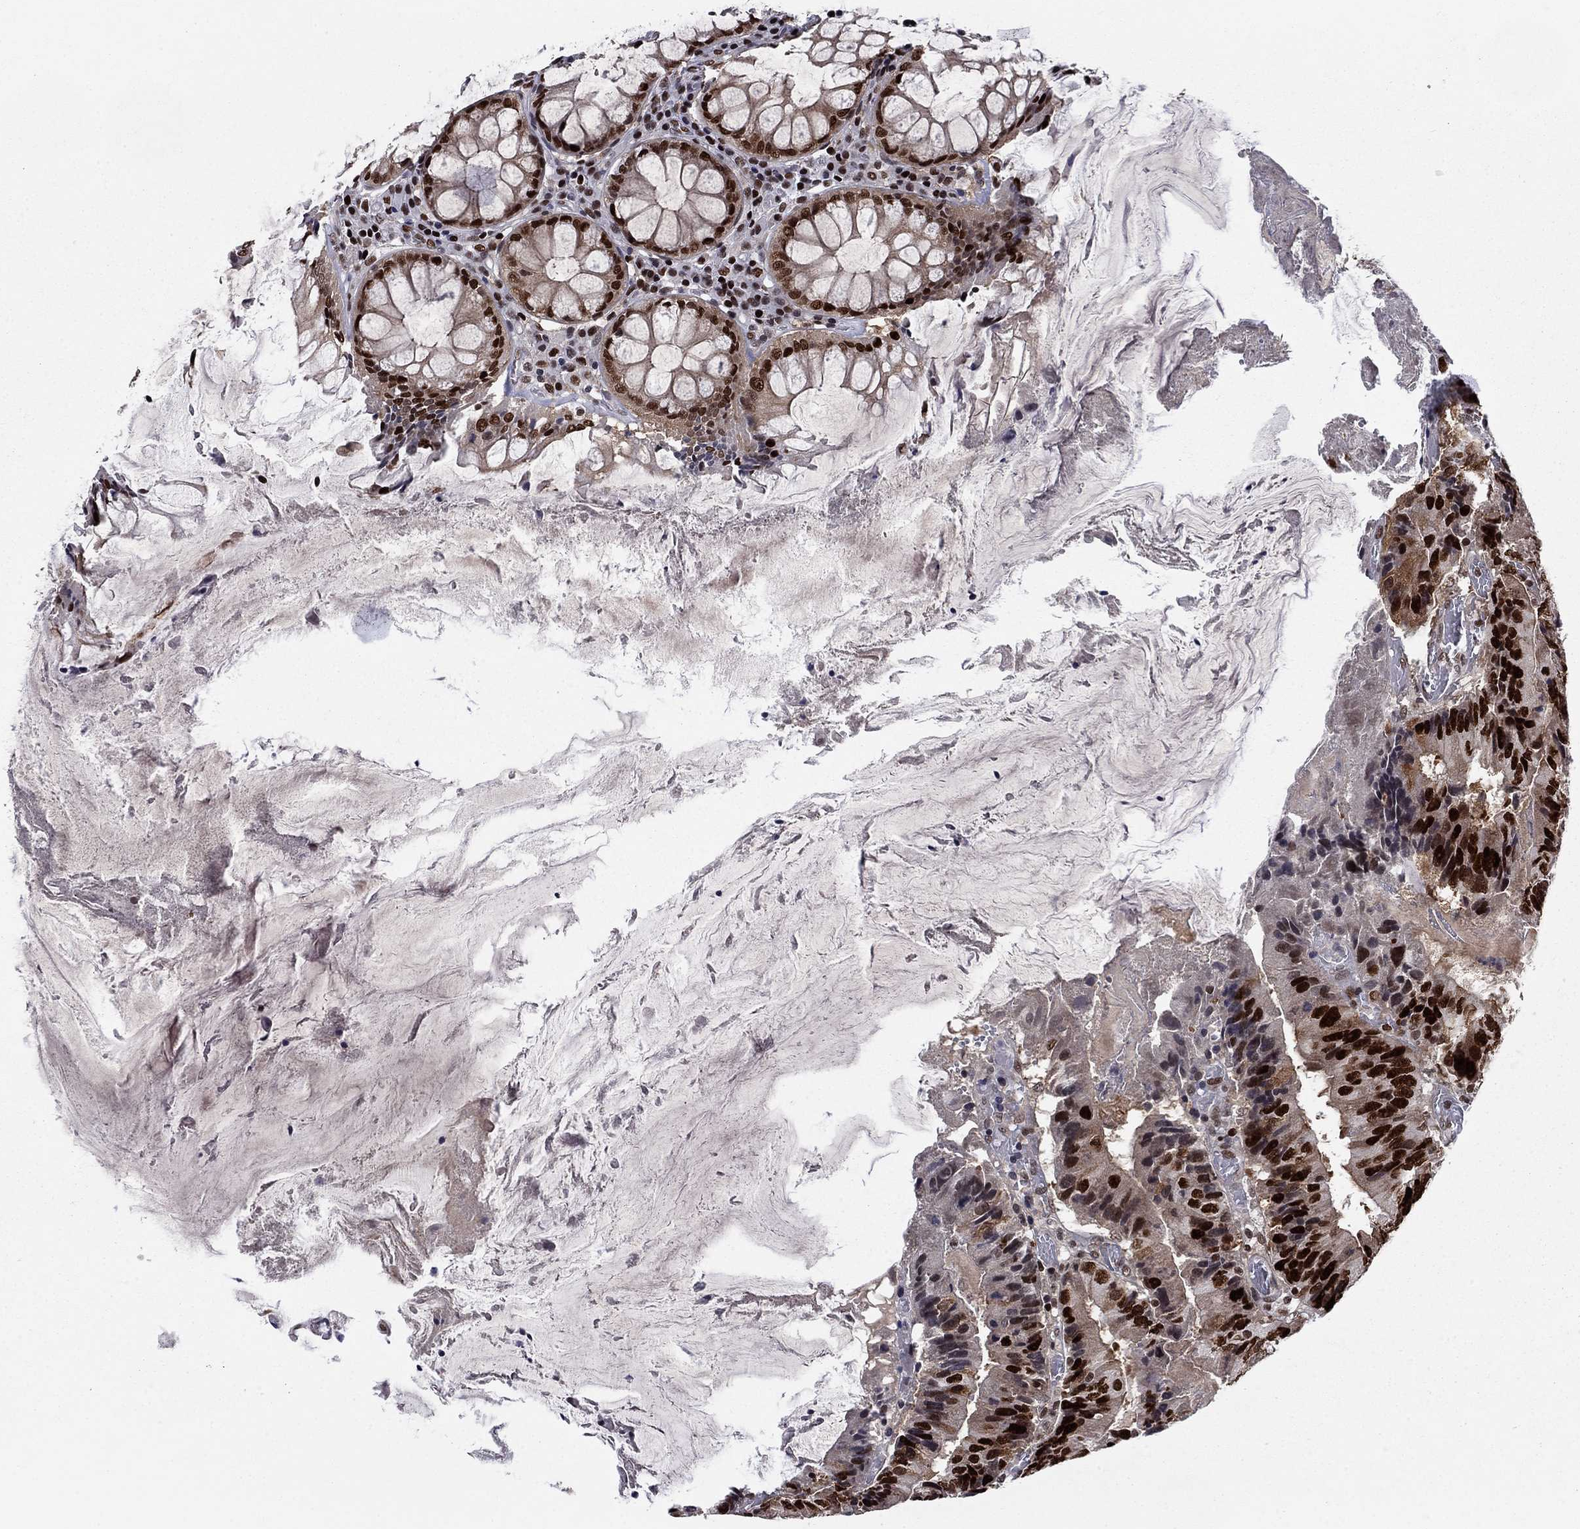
{"staining": {"intensity": "strong", "quantity": ">75%", "location": "nuclear"}, "tissue": "colorectal cancer", "cell_type": "Tumor cells", "image_type": "cancer", "snomed": [{"axis": "morphology", "description": "Adenocarcinoma, NOS"}, {"axis": "topography", "description": "Colon"}], "caption": "Immunohistochemistry (IHC) (DAB) staining of colorectal adenocarcinoma demonstrates strong nuclear protein expression in approximately >75% of tumor cells.", "gene": "RPRD1B", "patient": {"sex": "female", "age": 86}}